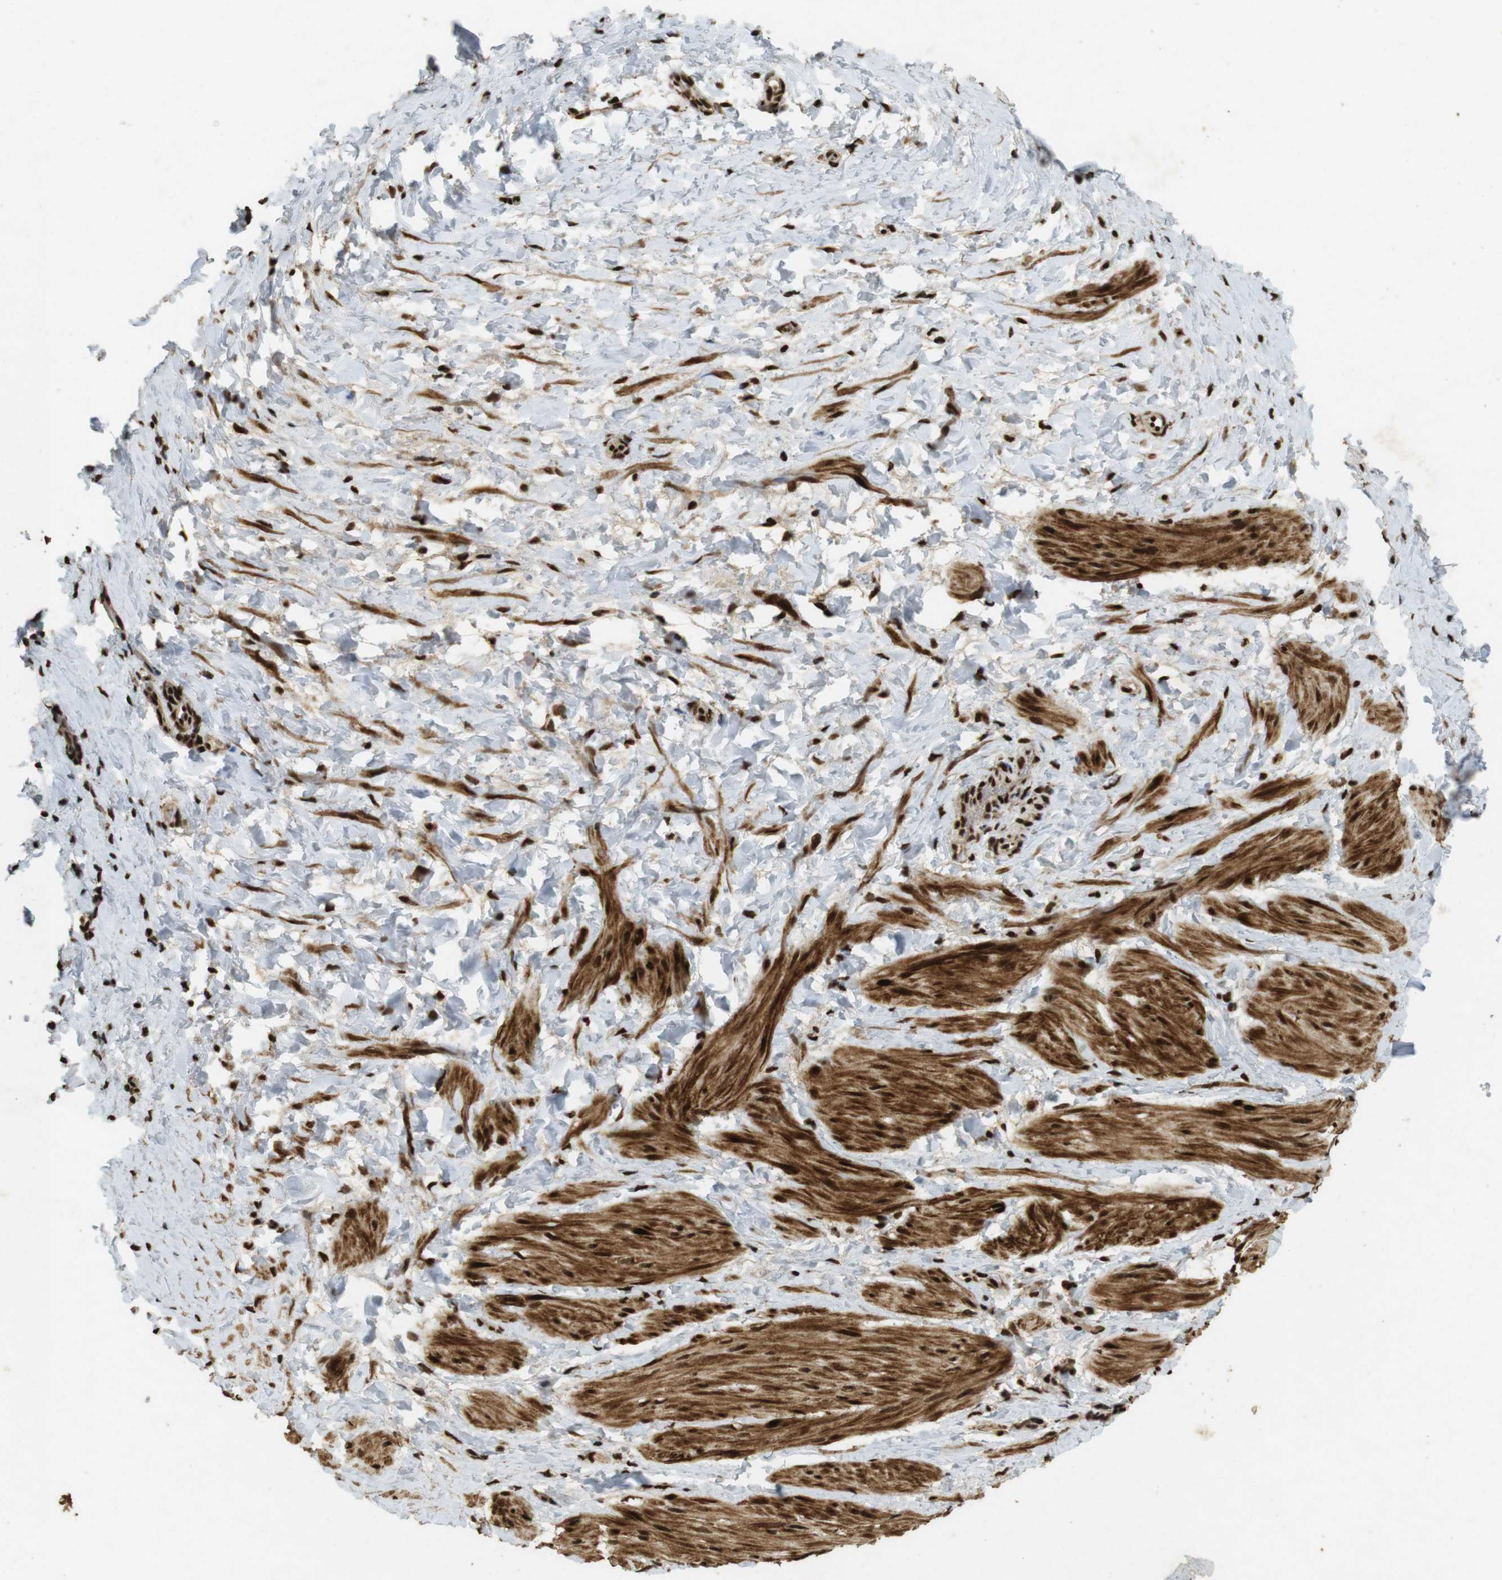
{"staining": {"intensity": "strong", "quantity": ">75%", "location": "cytoplasmic/membranous,nuclear"}, "tissue": "smooth muscle", "cell_type": "Smooth muscle cells", "image_type": "normal", "snomed": [{"axis": "morphology", "description": "Normal tissue, NOS"}, {"axis": "topography", "description": "Smooth muscle"}], "caption": "High-power microscopy captured an immunohistochemistry (IHC) histopathology image of normal smooth muscle, revealing strong cytoplasmic/membranous,nuclear expression in approximately >75% of smooth muscle cells.", "gene": "GATA4", "patient": {"sex": "male", "age": 16}}